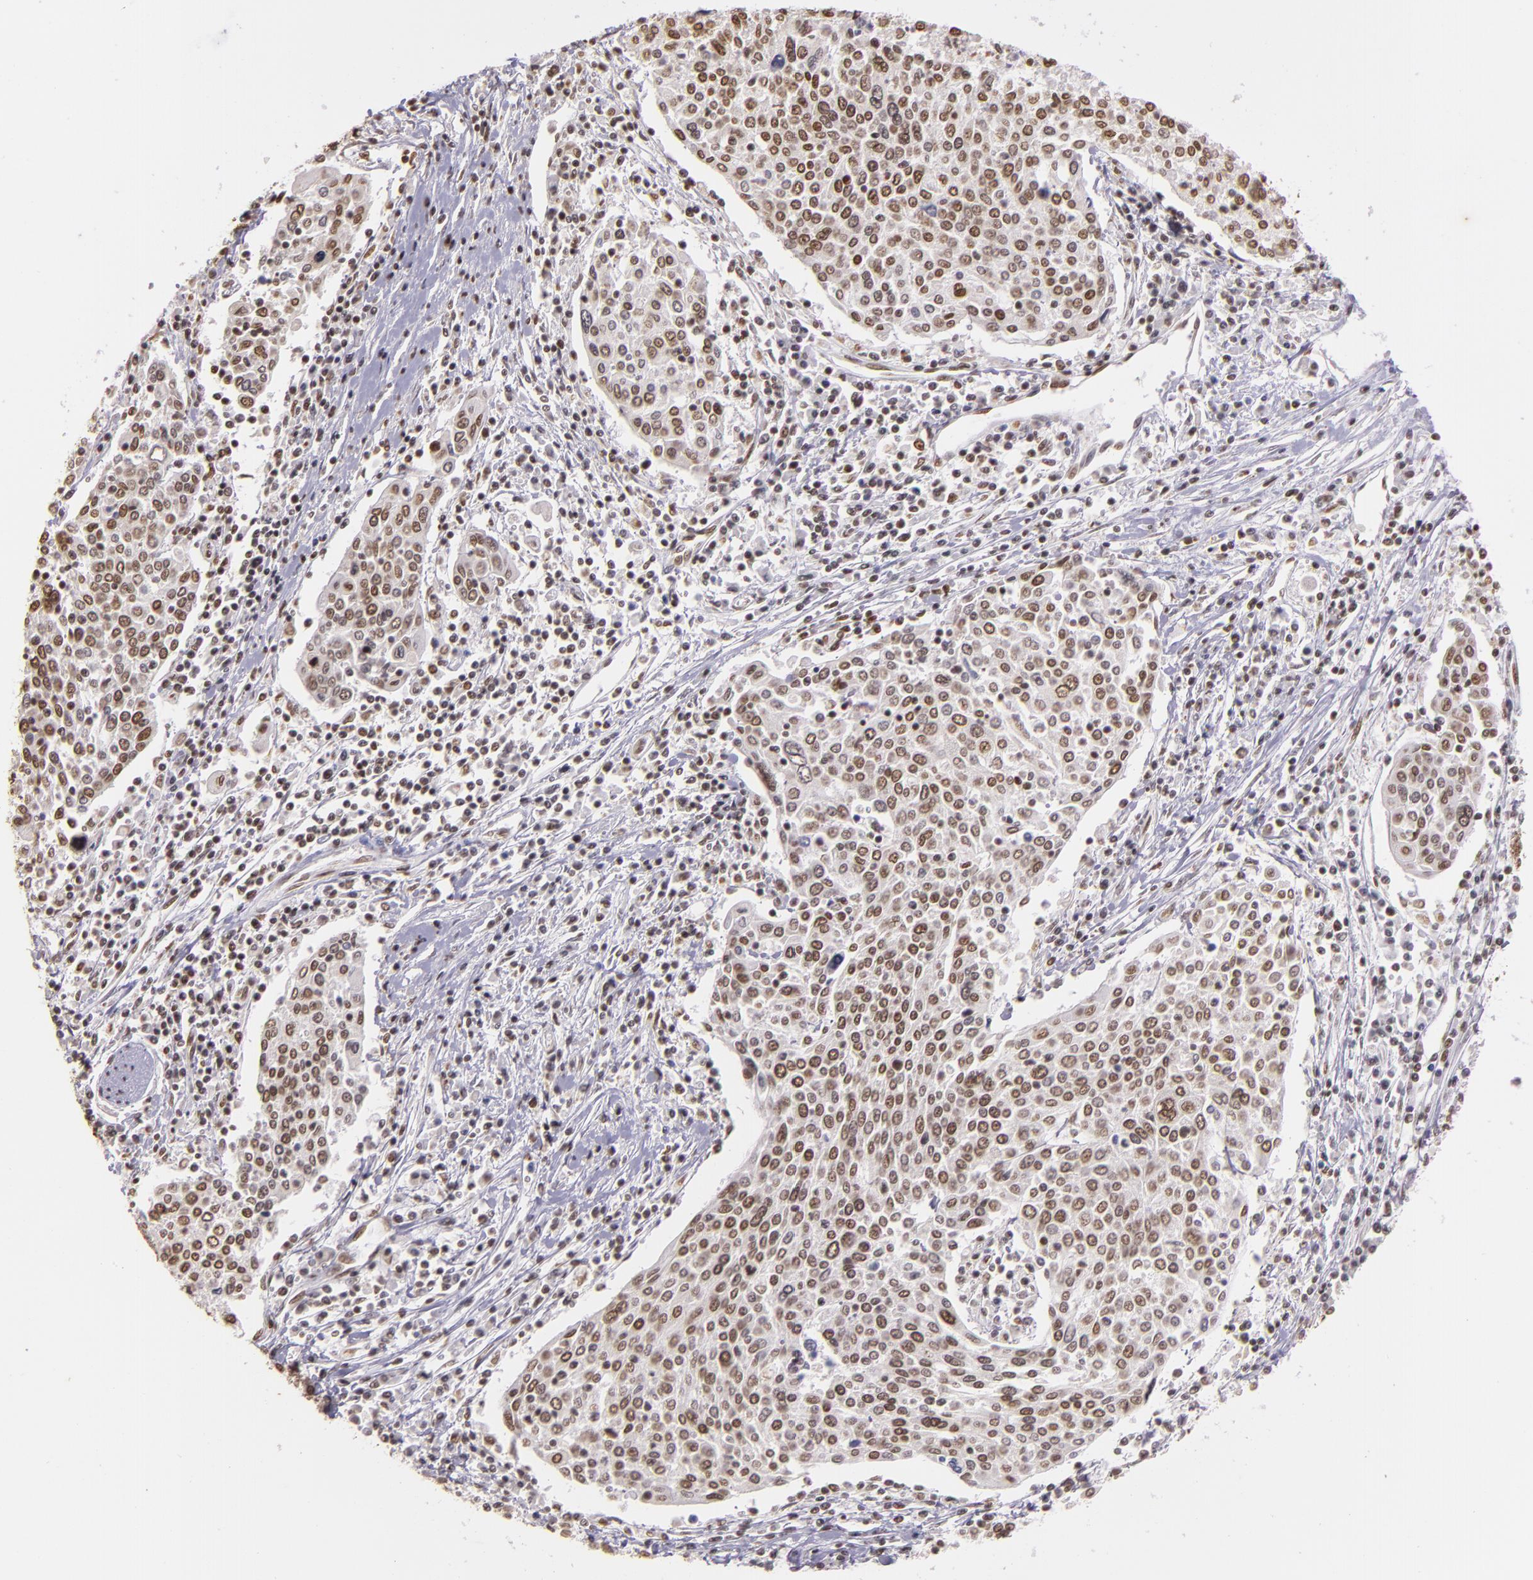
{"staining": {"intensity": "moderate", "quantity": ">75%", "location": "nuclear"}, "tissue": "cervical cancer", "cell_type": "Tumor cells", "image_type": "cancer", "snomed": [{"axis": "morphology", "description": "Squamous cell carcinoma, NOS"}, {"axis": "topography", "description": "Cervix"}], "caption": "Cervical squamous cell carcinoma stained for a protein (brown) reveals moderate nuclear positive positivity in approximately >75% of tumor cells.", "gene": "USF1", "patient": {"sex": "female", "age": 40}}